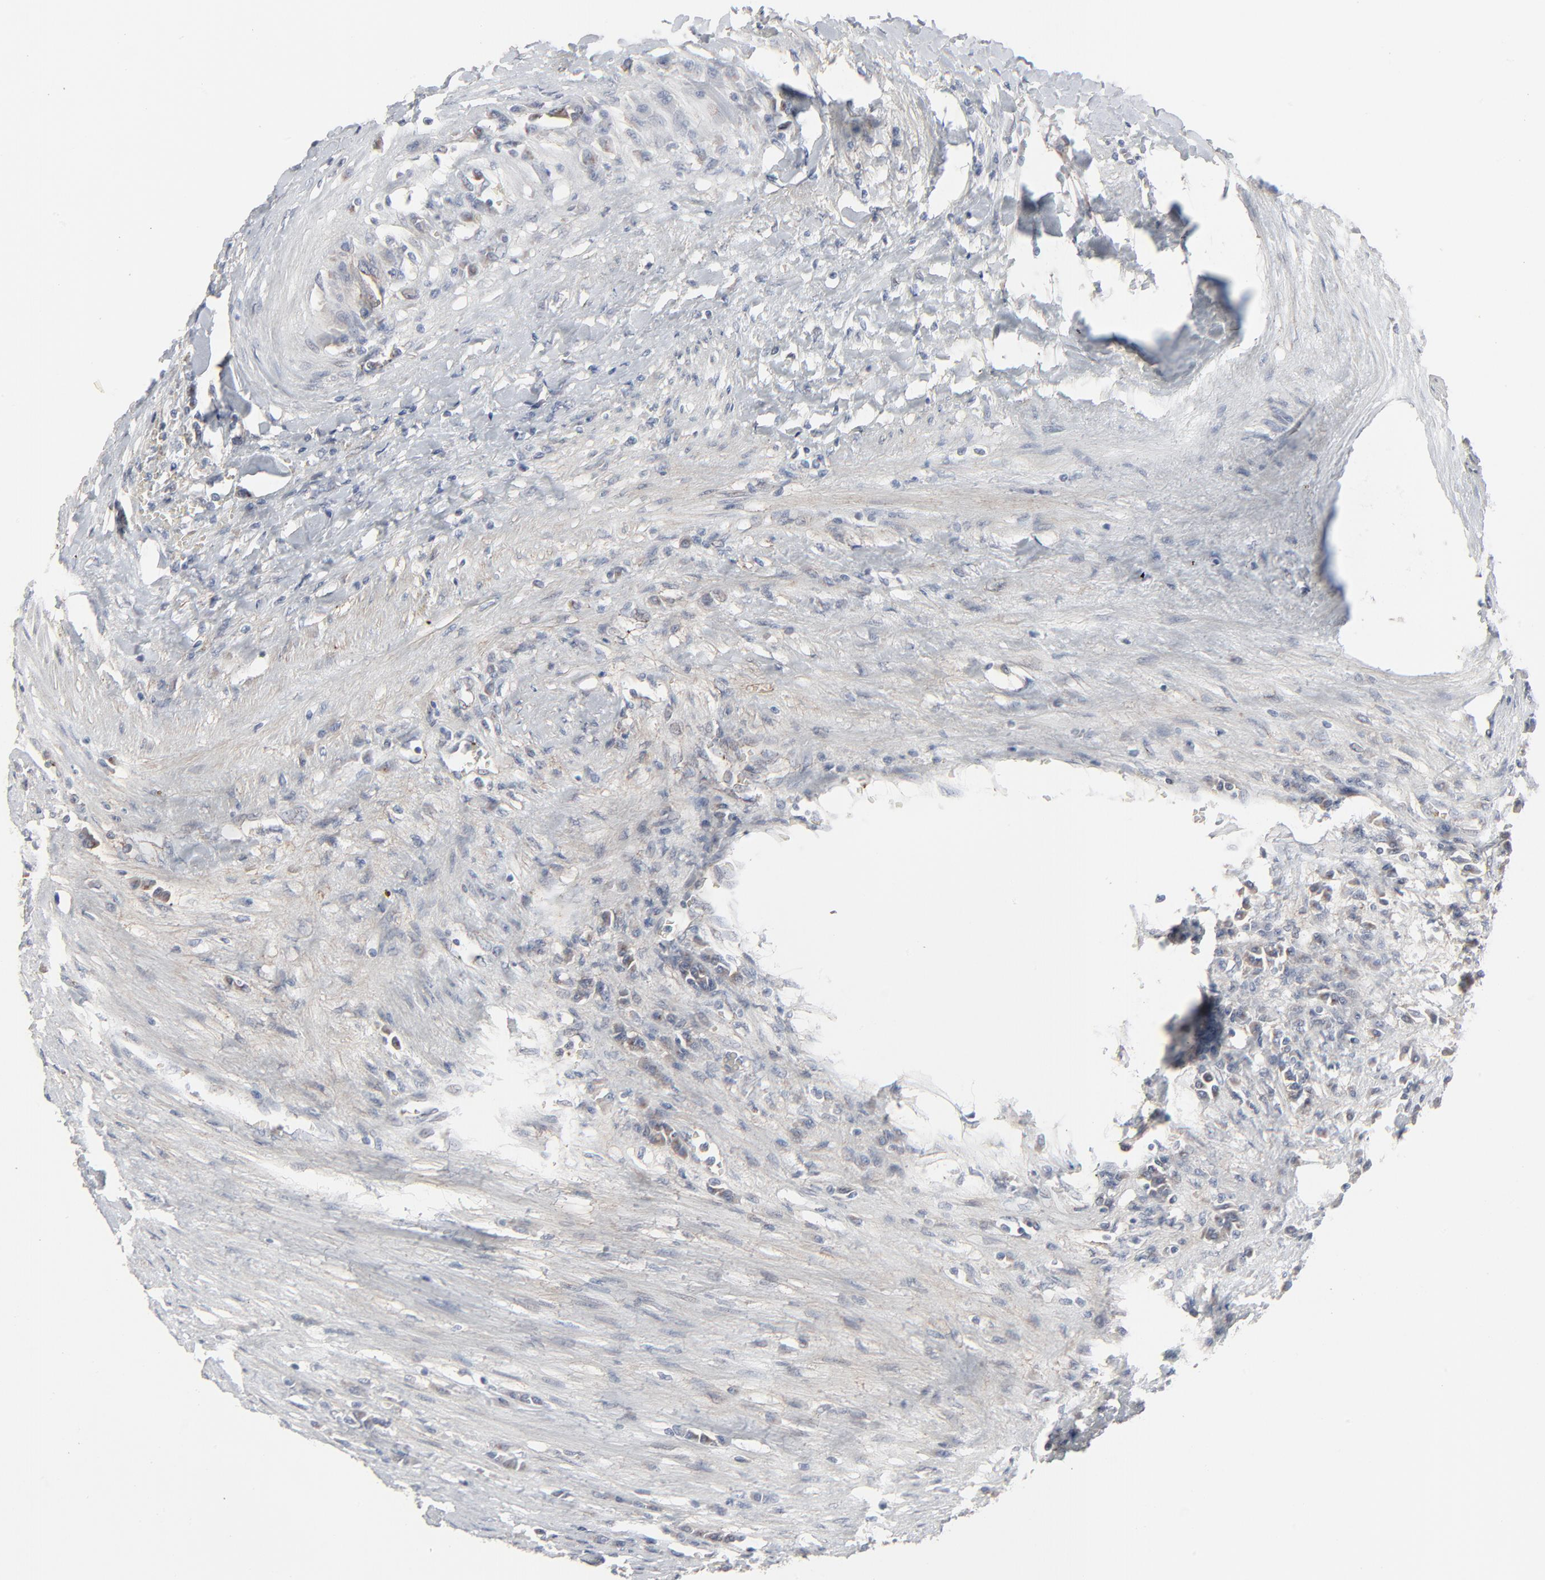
{"staining": {"intensity": "negative", "quantity": "none", "location": "none"}, "tissue": "renal cancer", "cell_type": "Tumor cells", "image_type": "cancer", "snomed": [{"axis": "morphology", "description": "Normal tissue, NOS"}, {"axis": "morphology", "description": "Adenocarcinoma, NOS"}, {"axis": "topography", "description": "Kidney"}], "caption": "Tumor cells are negative for protein expression in human adenocarcinoma (renal).", "gene": "JAM3", "patient": {"sex": "male", "age": 71}}